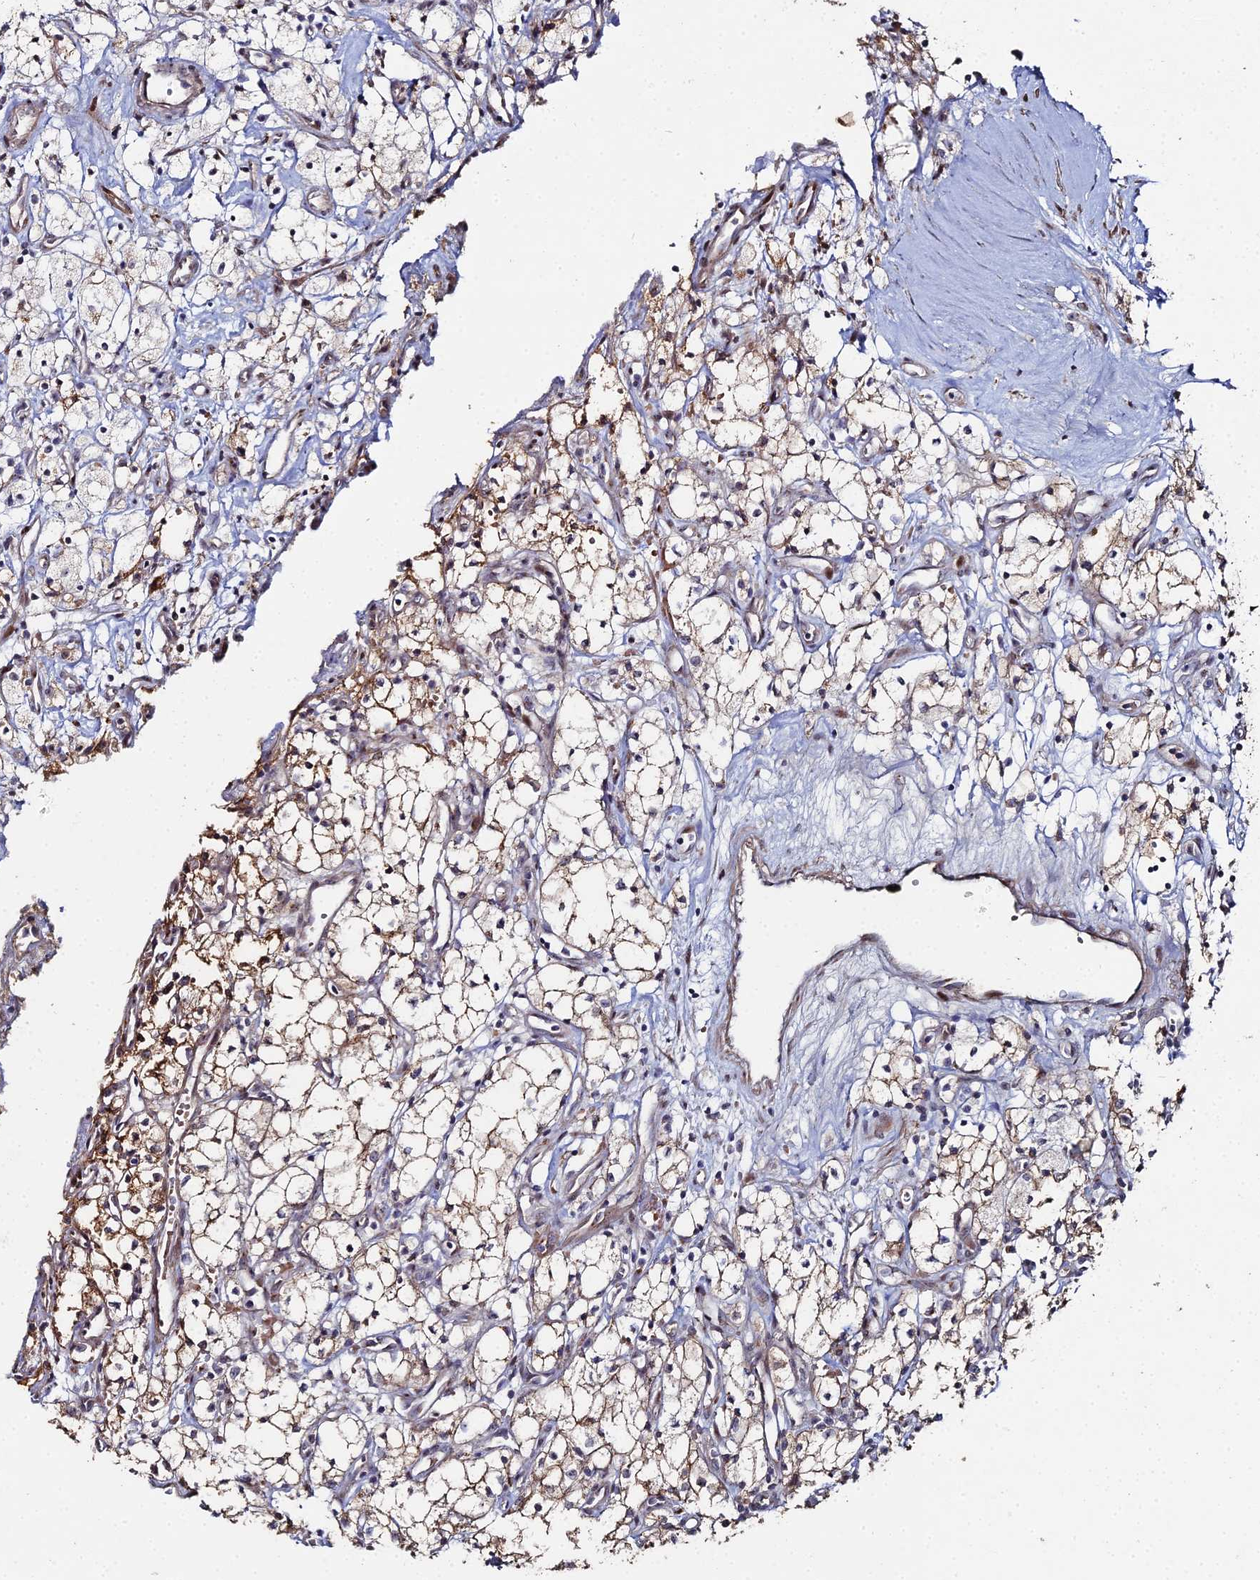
{"staining": {"intensity": "moderate", "quantity": "25%-75%", "location": "cytoplasmic/membranous"}, "tissue": "renal cancer", "cell_type": "Tumor cells", "image_type": "cancer", "snomed": [{"axis": "morphology", "description": "Adenocarcinoma, NOS"}, {"axis": "topography", "description": "Kidney"}], "caption": "High-magnification brightfield microscopy of adenocarcinoma (renal) stained with DAB (3,3'-diaminobenzidine) (brown) and counterstained with hematoxylin (blue). tumor cells exhibit moderate cytoplasmic/membranous positivity is identified in approximately25%-75% of cells. The staining was performed using DAB (3,3'-diaminobenzidine), with brown indicating positive protein expression. Nuclei are stained blue with hematoxylin.", "gene": "SGMS1", "patient": {"sex": "male", "age": 59}}